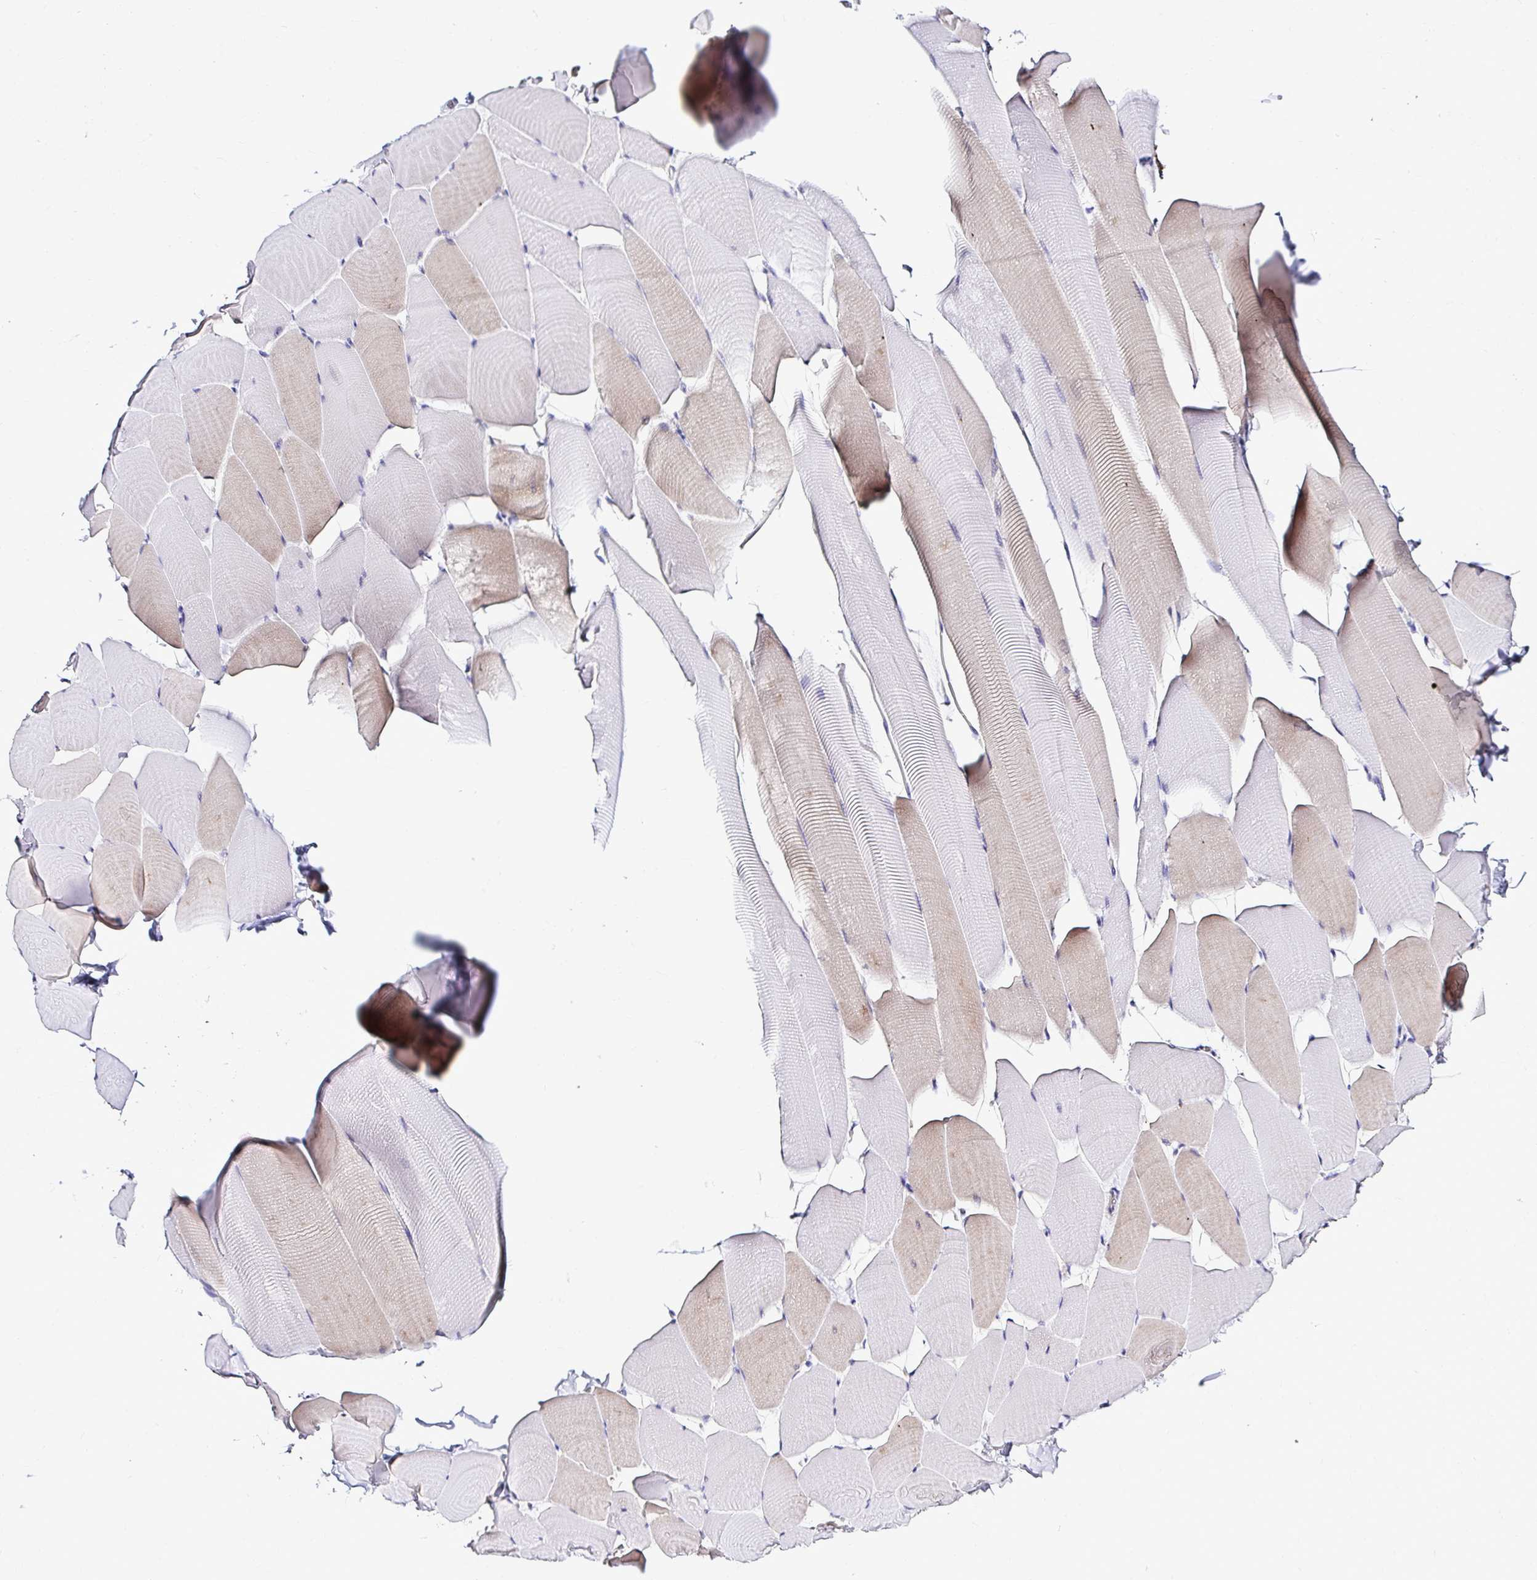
{"staining": {"intensity": "weak", "quantity": "<25%", "location": "cytoplasmic/membranous"}, "tissue": "skeletal muscle", "cell_type": "Myocytes", "image_type": "normal", "snomed": [{"axis": "morphology", "description": "Normal tissue, NOS"}, {"axis": "topography", "description": "Skeletal muscle"}], "caption": "Immunohistochemistry (IHC) photomicrograph of unremarkable skeletal muscle: human skeletal muscle stained with DAB demonstrates no significant protein staining in myocytes.", "gene": "DEPDC5", "patient": {"sex": "male", "age": 25}}